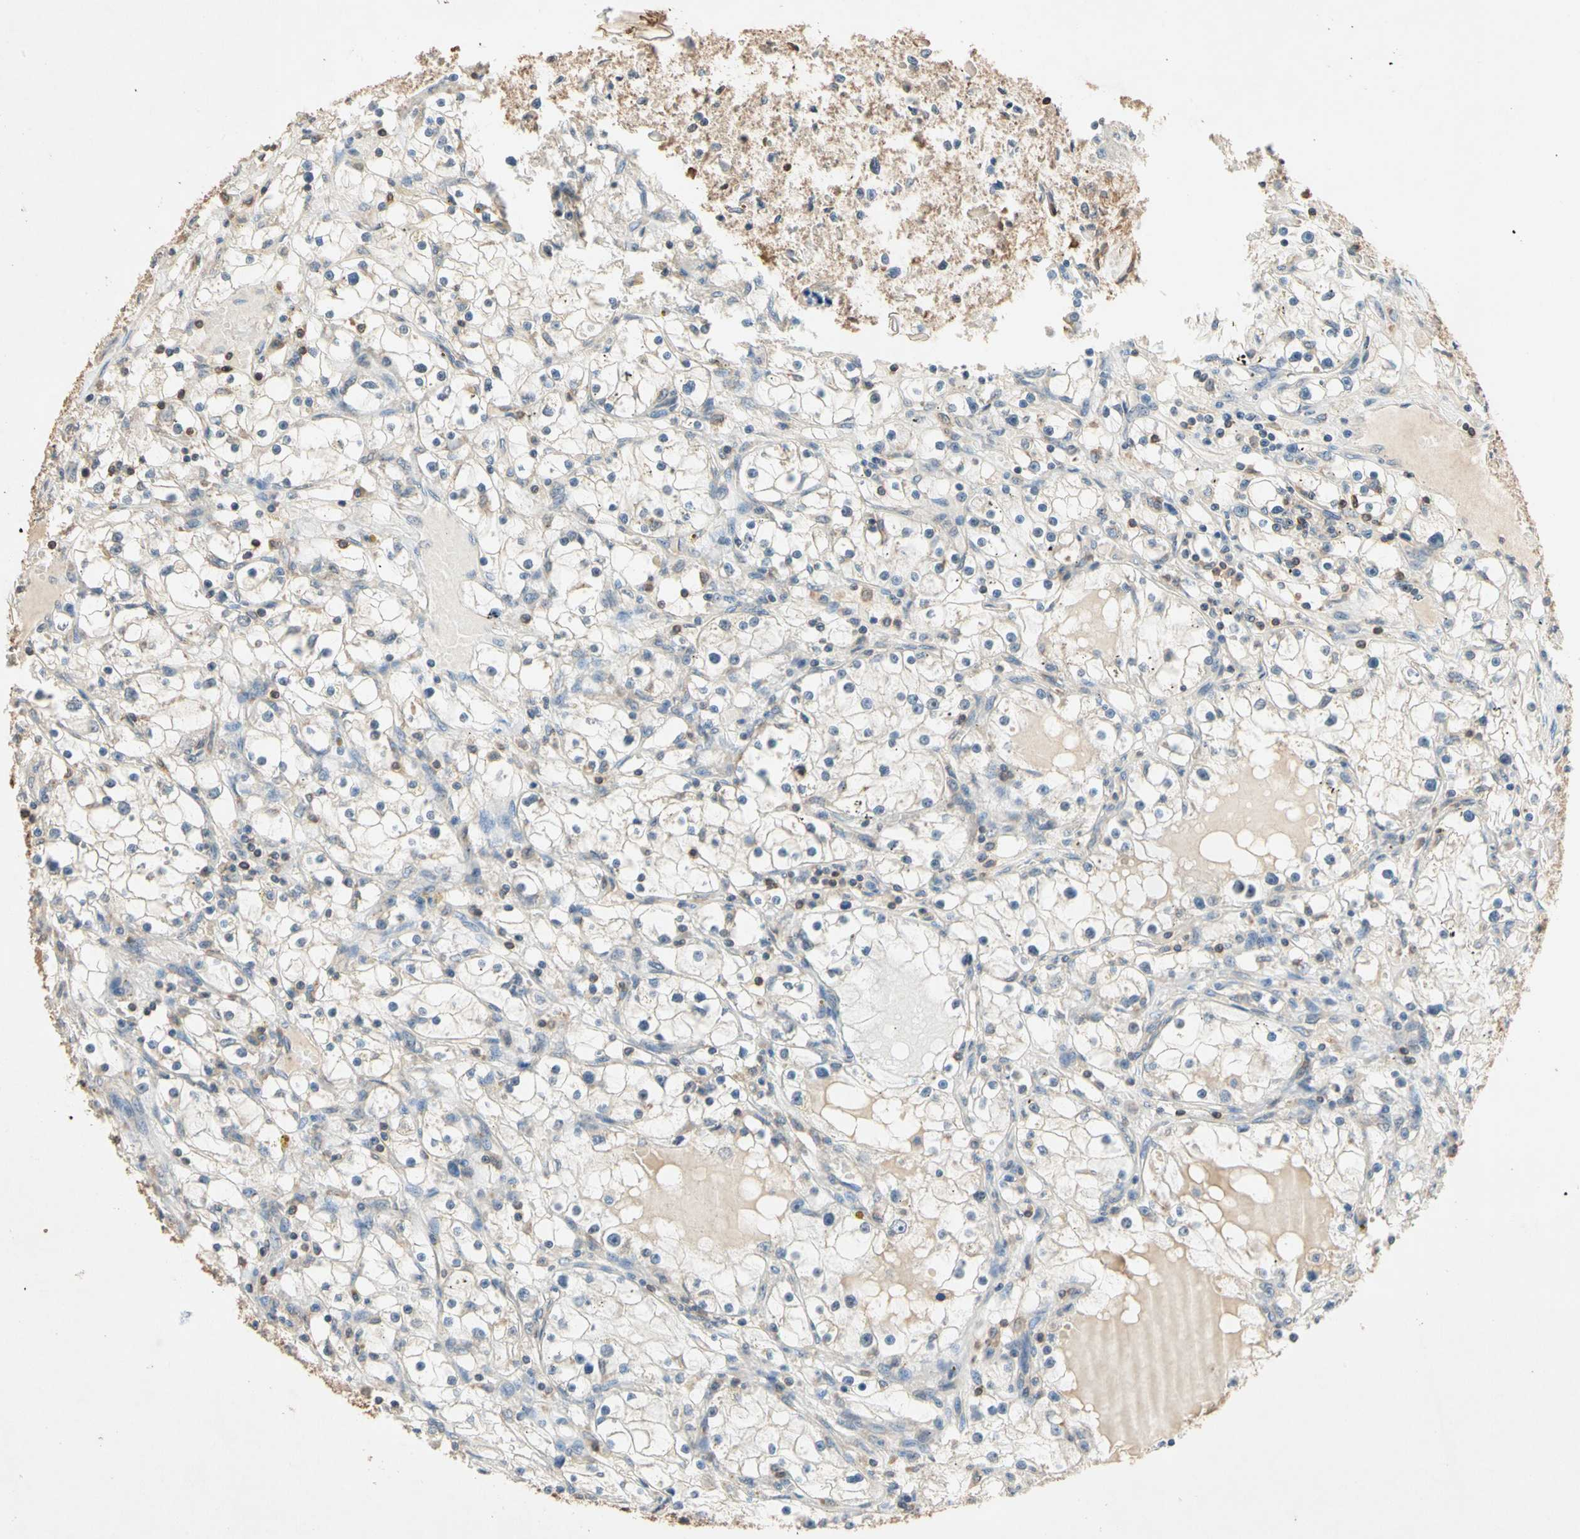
{"staining": {"intensity": "negative", "quantity": "none", "location": "none"}, "tissue": "renal cancer", "cell_type": "Tumor cells", "image_type": "cancer", "snomed": [{"axis": "morphology", "description": "Adenocarcinoma, NOS"}, {"axis": "topography", "description": "Kidney"}], "caption": "Tumor cells are negative for protein expression in human renal adenocarcinoma.", "gene": "MAP3K10", "patient": {"sex": "male", "age": 56}}